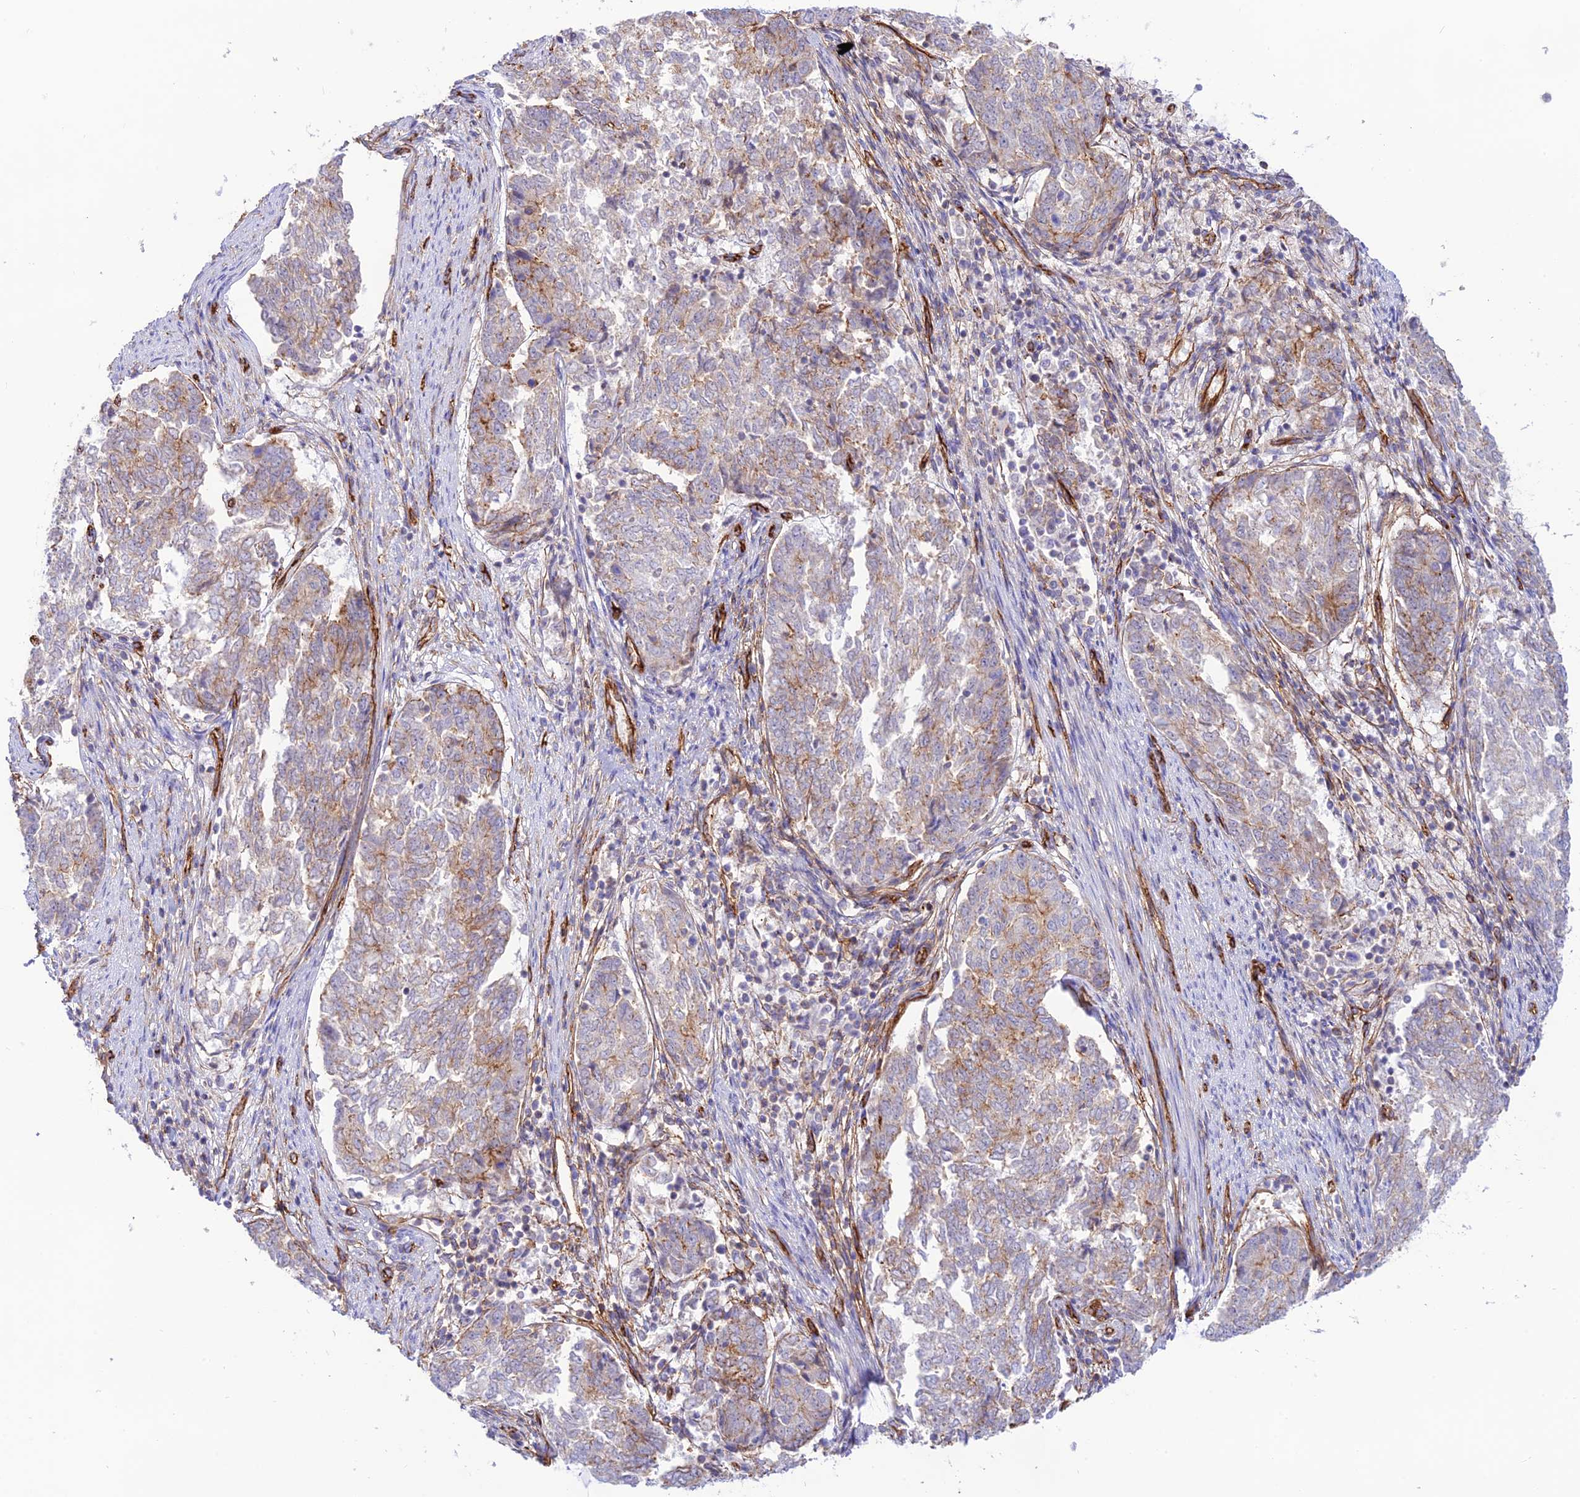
{"staining": {"intensity": "moderate", "quantity": "<25%", "location": "cytoplasmic/membranous"}, "tissue": "endometrial cancer", "cell_type": "Tumor cells", "image_type": "cancer", "snomed": [{"axis": "morphology", "description": "Adenocarcinoma, NOS"}, {"axis": "topography", "description": "Endometrium"}], "caption": "The immunohistochemical stain highlights moderate cytoplasmic/membranous positivity in tumor cells of endometrial cancer tissue.", "gene": "YPEL5", "patient": {"sex": "female", "age": 80}}